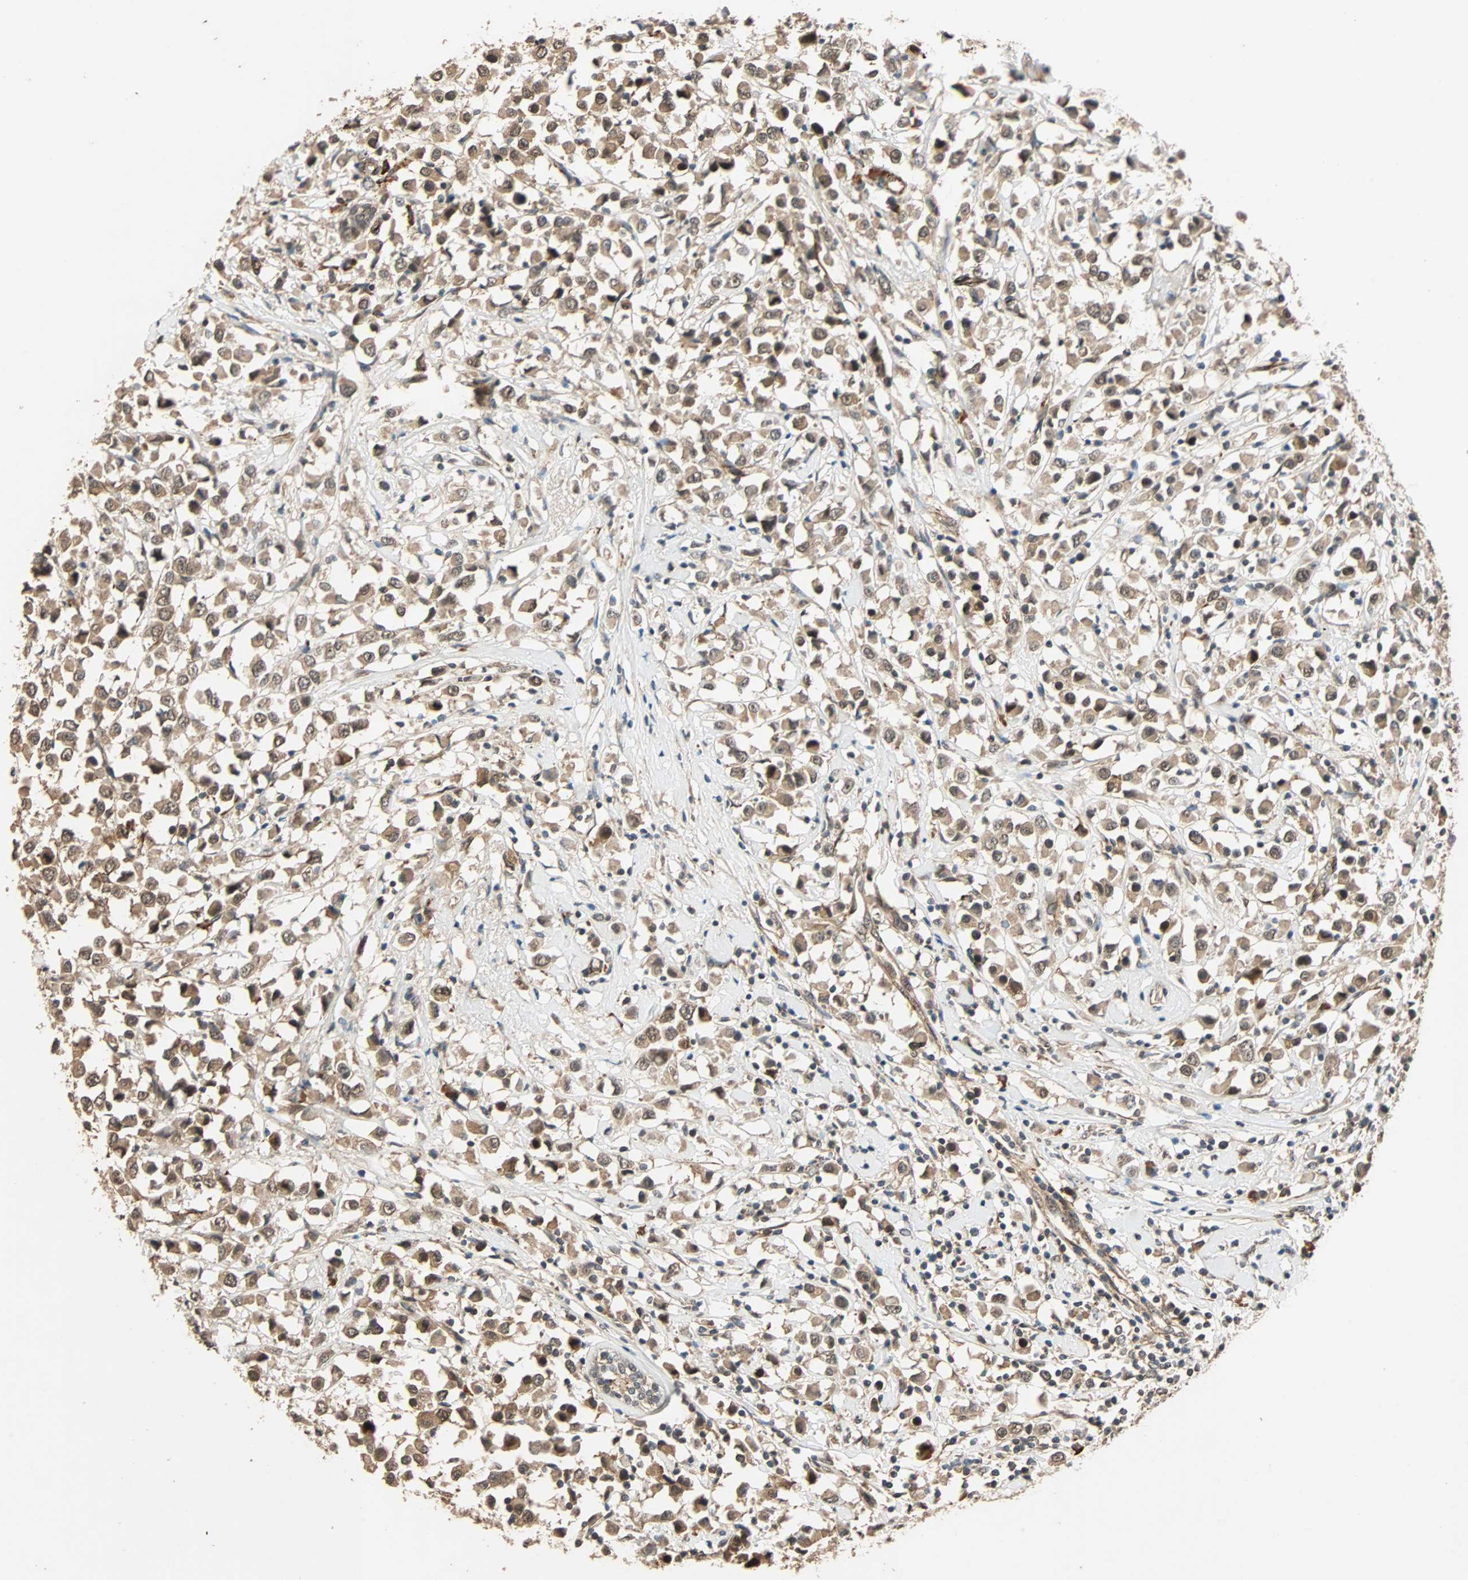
{"staining": {"intensity": "moderate", "quantity": ">75%", "location": "cytoplasmic/membranous,nuclear"}, "tissue": "breast cancer", "cell_type": "Tumor cells", "image_type": "cancer", "snomed": [{"axis": "morphology", "description": "Duct carcinoma"}, {"axis": "topography", "description": "Breast"}], "caption": "This micrograph exhibits breast cancer (invasive ductal carcinoma) stained with IHC to label a protein in brown. The cytoplasmic/membranous and nuclear of tumor cells show moderate positivity for the protein. Nuclei are counter-stained blue.", "gene": "QSER1", "patient": {"sex": "female", "age": 61}}